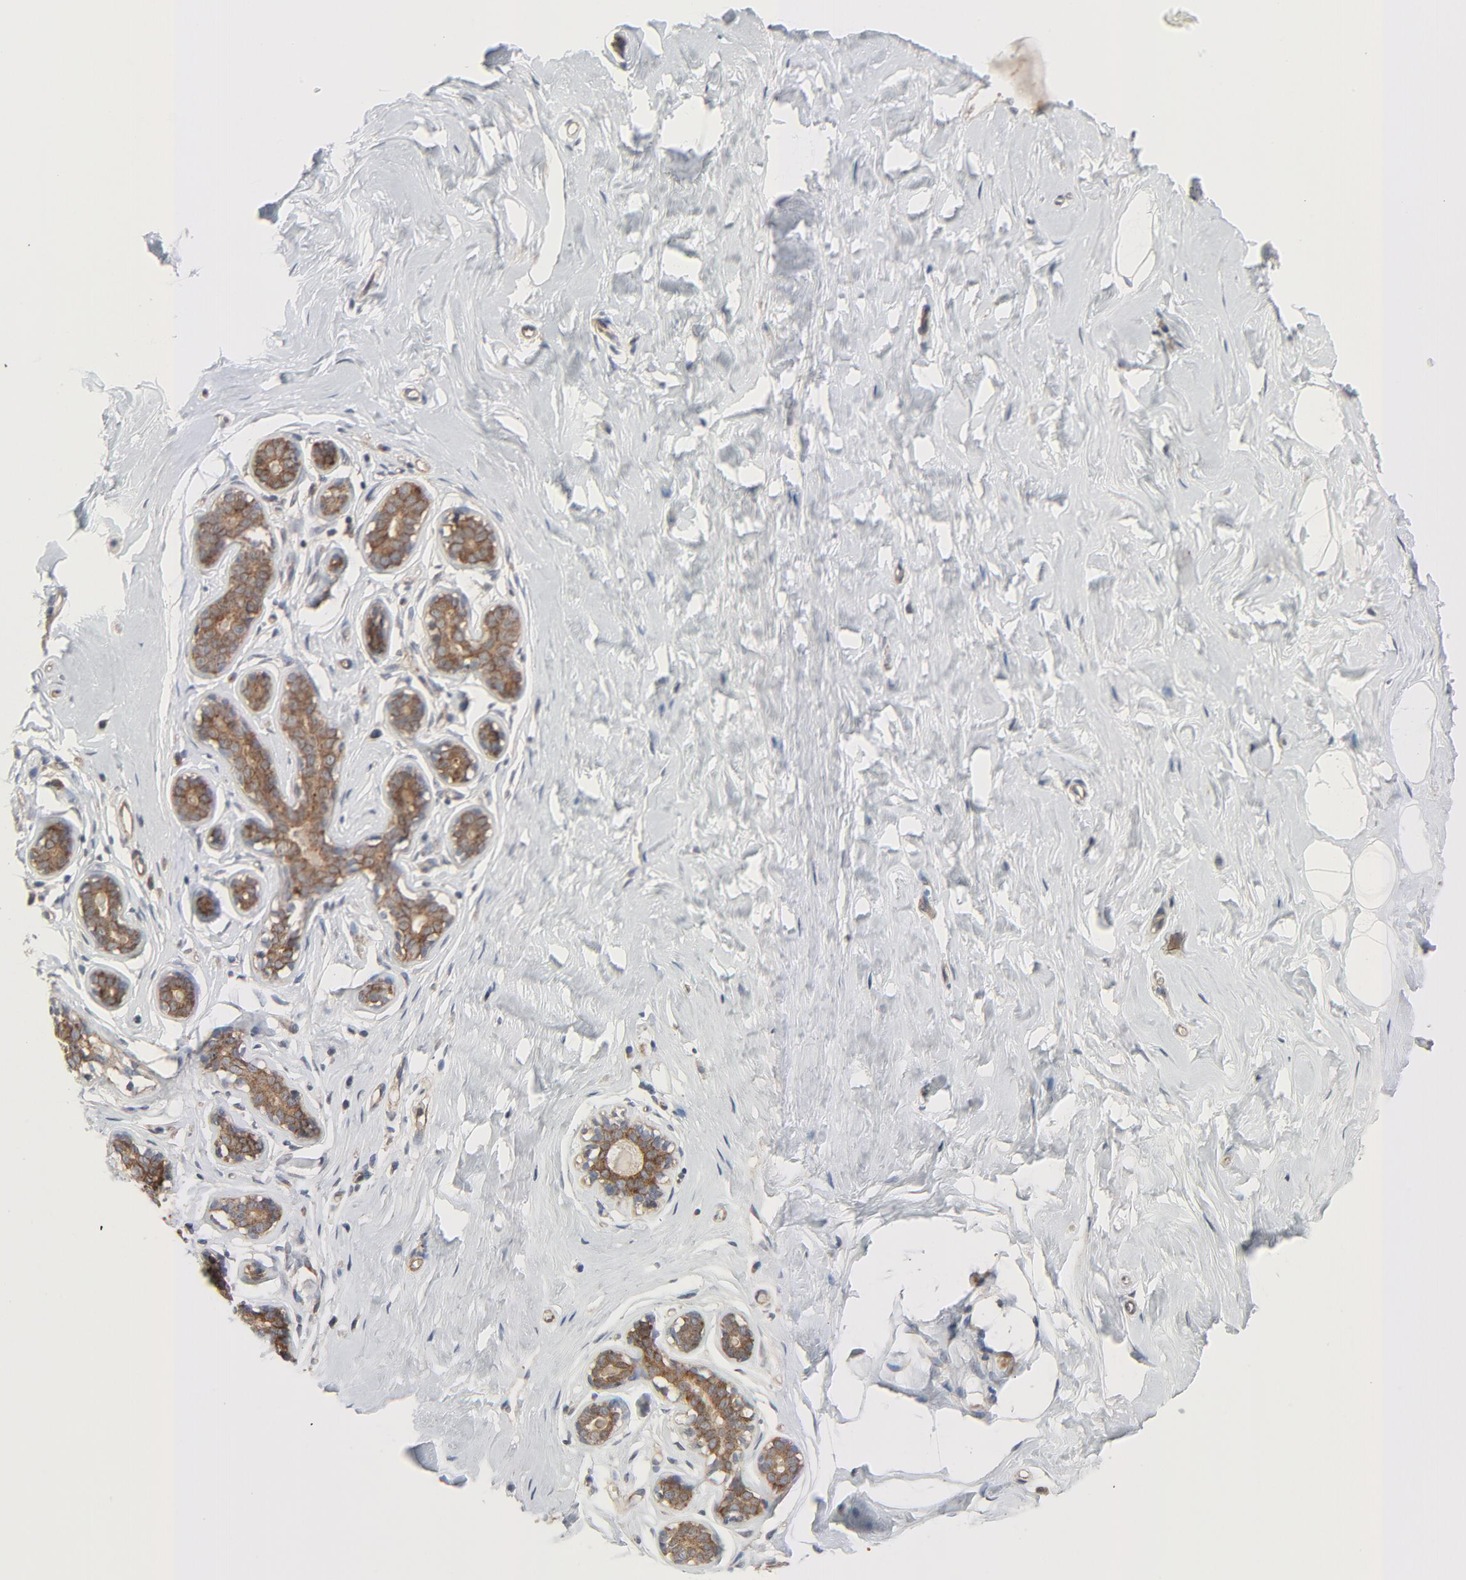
{"staining": {"intensity": "negative", "quantity": "none", "location": "none"}, "tissue": "breast", "cell_type": "Adipocytes", "image_type": "normal", "snomed": [{"axis": "morphology", "description": "Normal tissue, NOS"}, {"axis": "topography", "description": "Breast"}], "caption": "Immunohistochemical staining of unremarkable breast exhibits no significant staining in adipocytes.", "gene": "TSG101", "patient": {"sex": "female", "age": 23}}